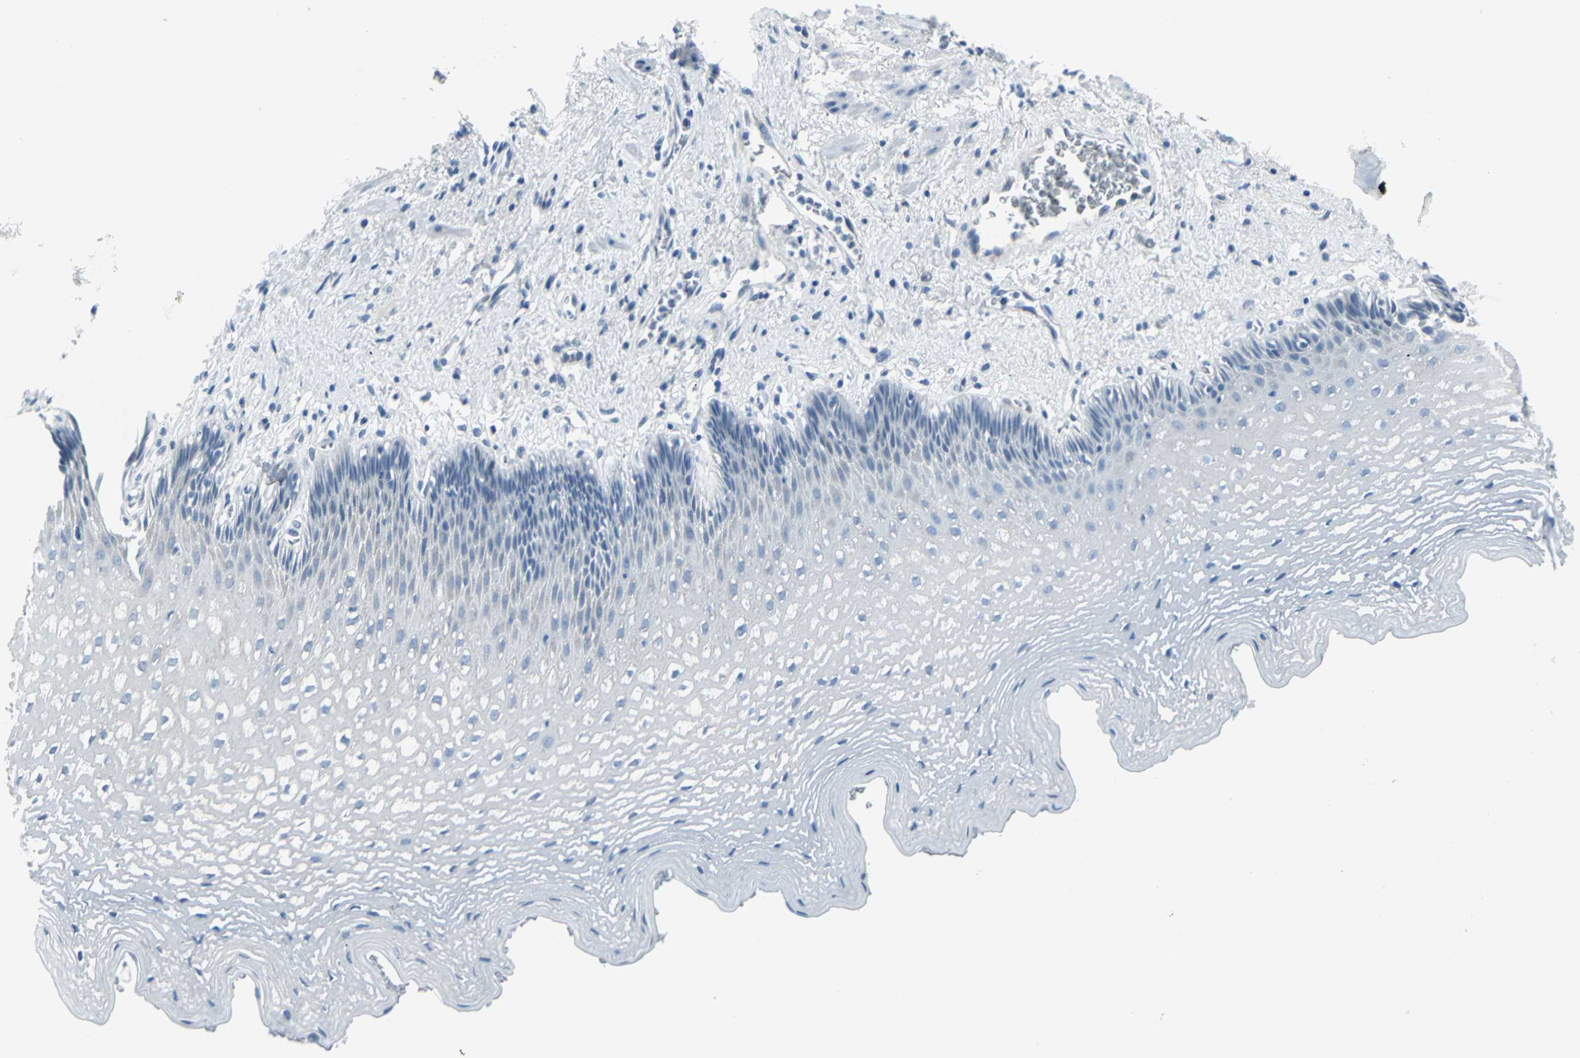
{"staining": {"intensity": "negative", "quantity": "none", "location": "none"}, "tissue": "esophagus", "cell_type": "Squamous epithelial cells", "image_type": "normal", "snomed": [{"axis": "morphology", "description": "Normal tissue, NOS"}, {"axis": "topography", "description": "Esophagus"}], "caption": "Immunohistochemistry of benign esophagus demonstrates no staining in squamous epithelial cells.", "gene": "CYB5A", "patient": {"sex": "female", "age": 70}}